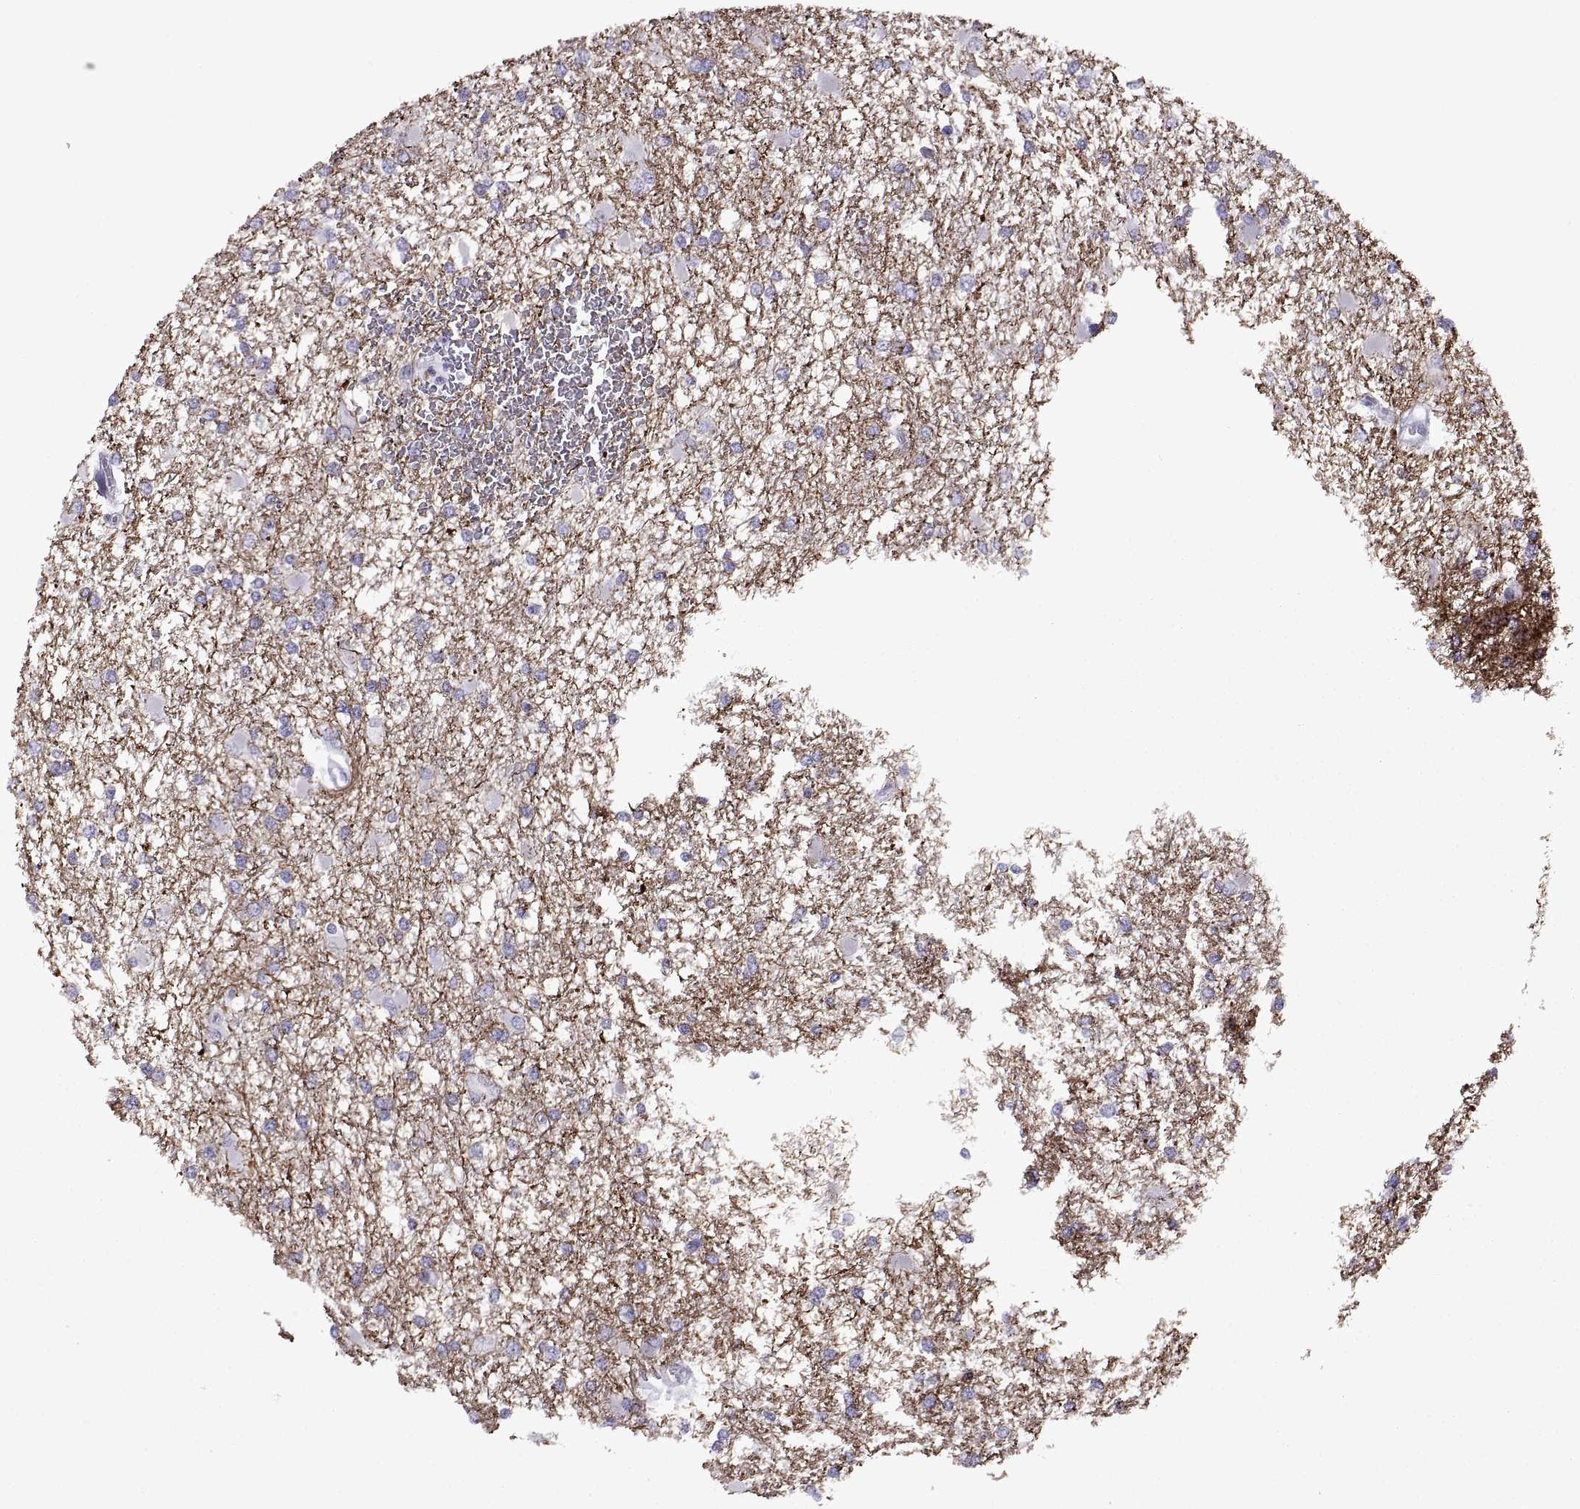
{"staining": {"intensity": "negative", "quantity": "none", "location": "none"}, "tissue": "glioma", "cell_type": "Tumor cells", "image_type": "cancer", "snomed": [{"axis": "morphology", "description": "Glioma, malignant, High grade"}, {"axis": "topography", "description": "Cerebral cortex"}], "caption": "This is a micrograph of immunohistochemistry staining of glioma, which shows no staining in tumor cells.", "gene": "RGS20", "patient": {"sex": "male", "age": 79}}